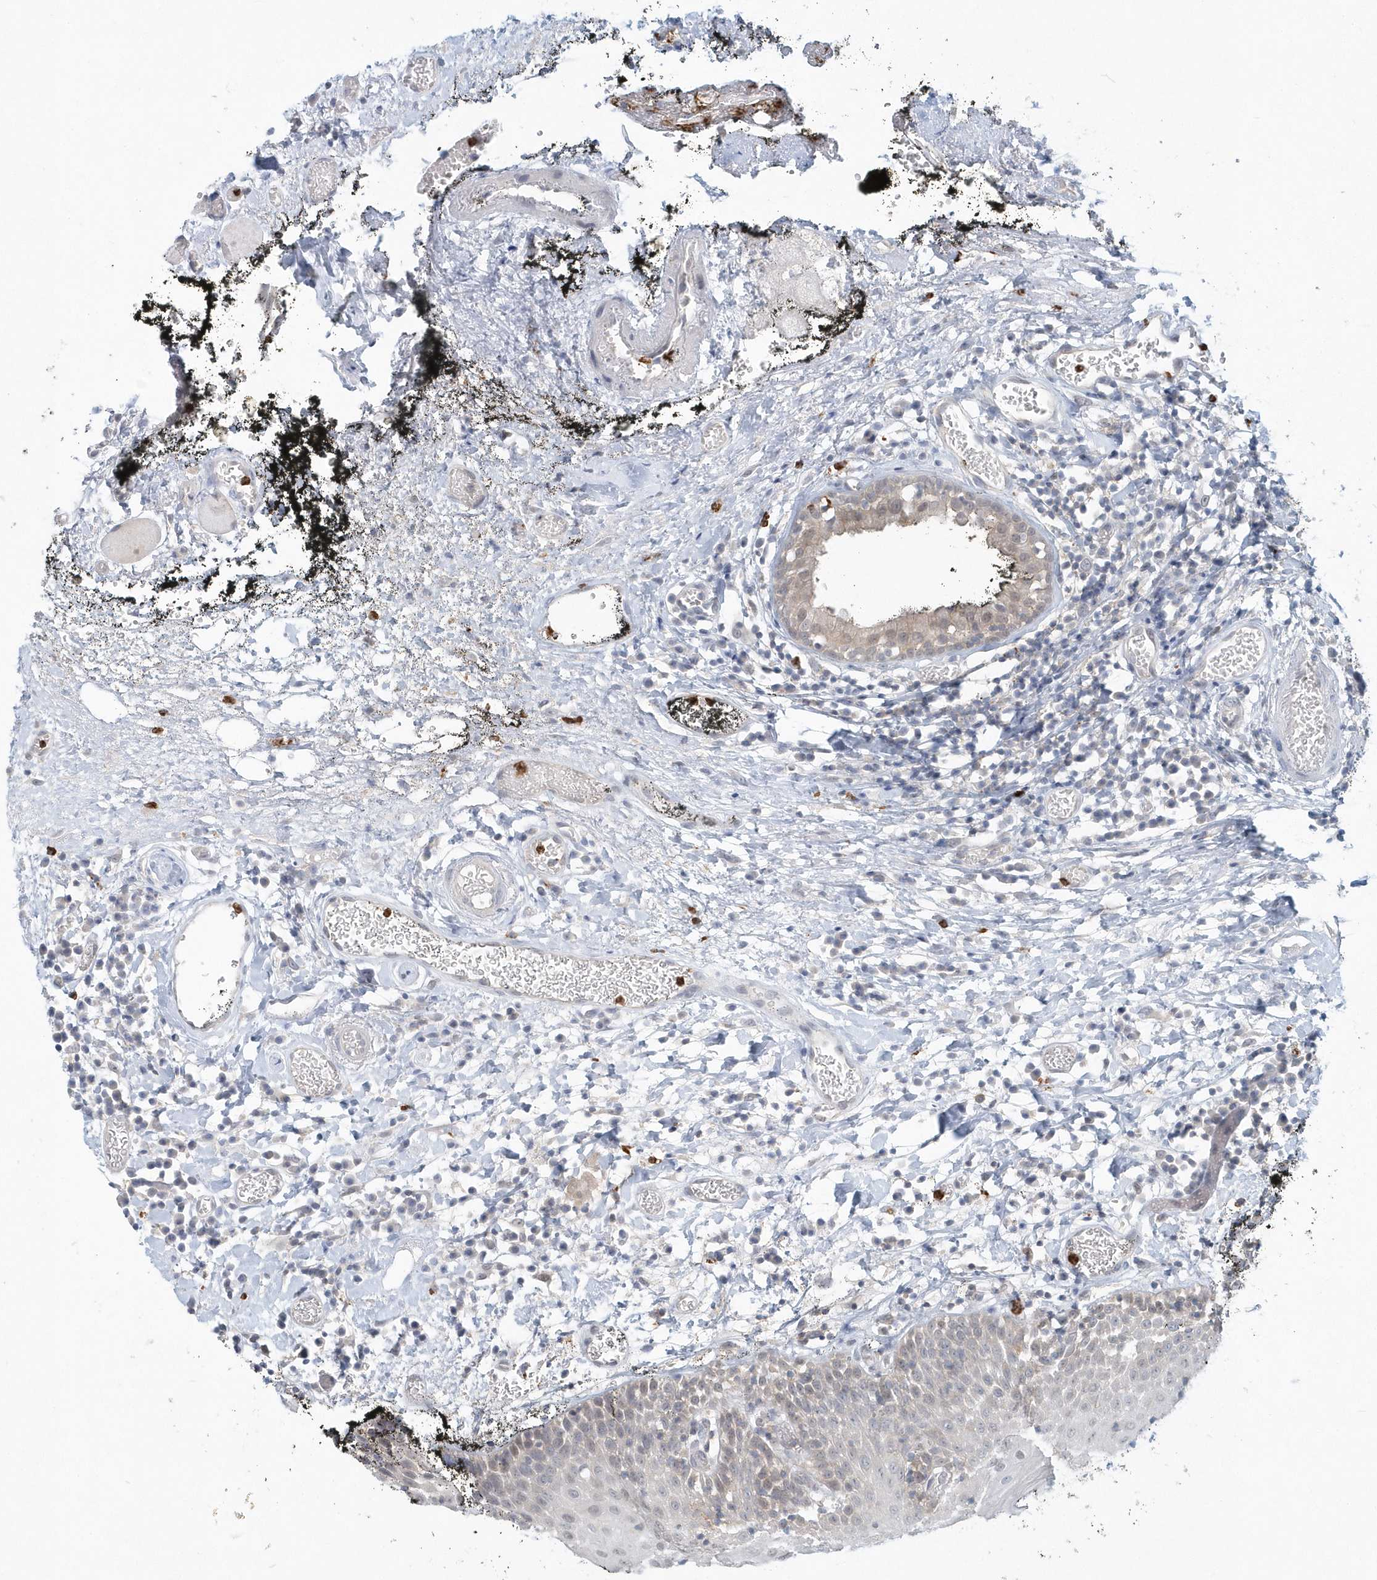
{"staining": {"intensity": "negative", "quantity": "none", "location": "none"}, "tissue": "oral mucosa", "cell_type": "Squamous epithelial cells", "image_type": "normal", "snomed": [{"axis": "morphology", "description": "Normal tissue, NOS"}, {"axis": "topography", "description": "Oral tissue"}], "caption": "Immunohistochemistry micrograph of benign oral mucosa: oral mucosa stained with DAB reveals no significant protein expression in squamous epithelial cells. Brightfield microscopy of IHC stained with DAB (brown) and hematoxylin (blue), captured at high magnification.", "gene": "RNF7", "patient": {"sex": "male", "age": 74}}